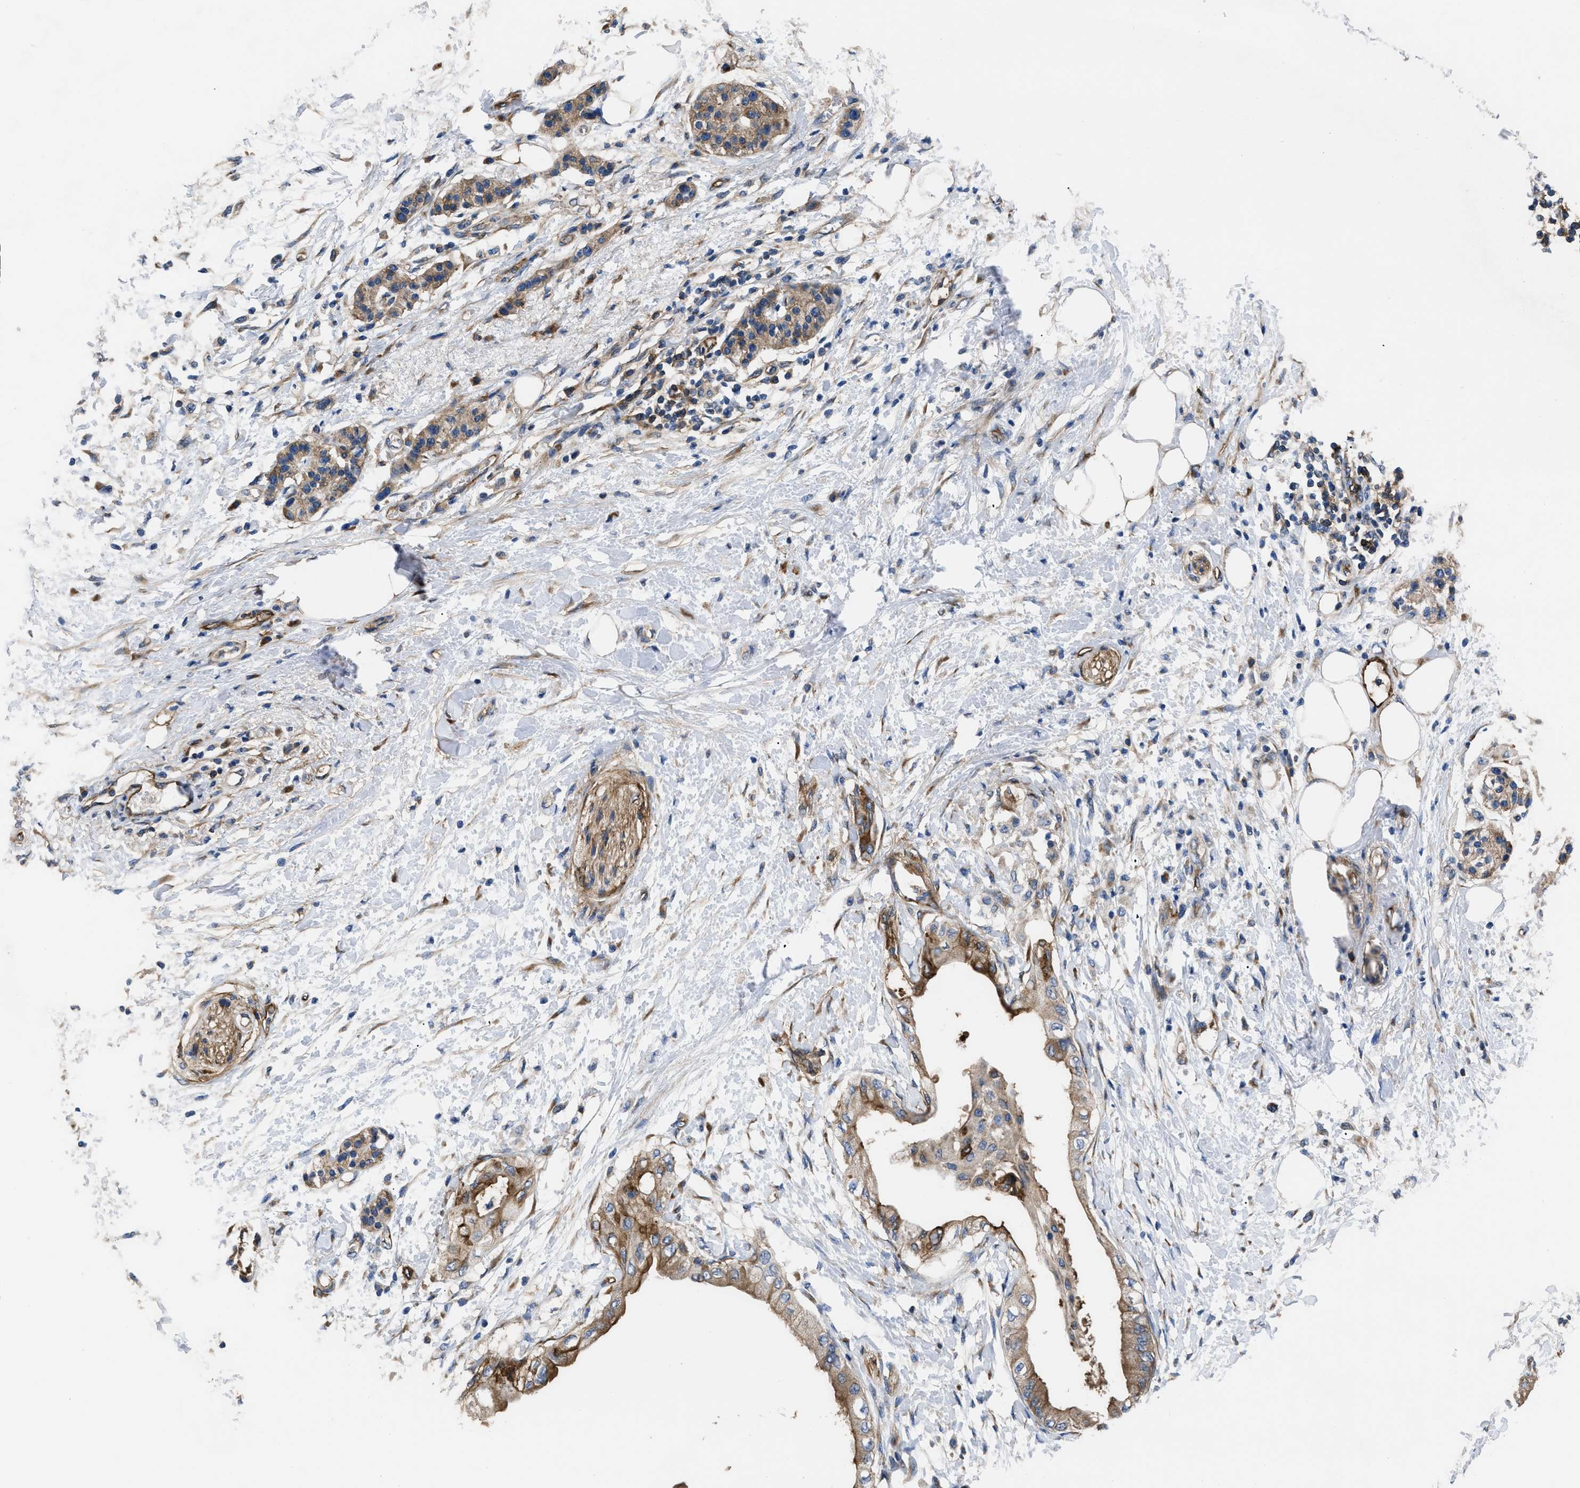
{"staining": {"intensity": "moderate", "quantity": ">75%", "location": "cytoplasmic/membranous"}, "tissue": "pancreatic cancer", "cell_type": "Tumor cells", "image_type": "cancer", "snomed": [{"axis": "morphology", "description": "Normal tissue, NOS"}, {"axis": "morphology", "description": "Adenocarcinoma, NOS"}, {"axis": "topography", "description": "Pancreas"}, {"axis": "topography", "description": "Duodenum"}], "caption": "Pancreatic cancer (adenocarcinoma) stained with immunohistochemistry demonstrates moderate cytoplasmic/membranous expression in about >75% of tumor cells.", "gene": "NT5E", "patient": {"sex": "female", "age": 60}}